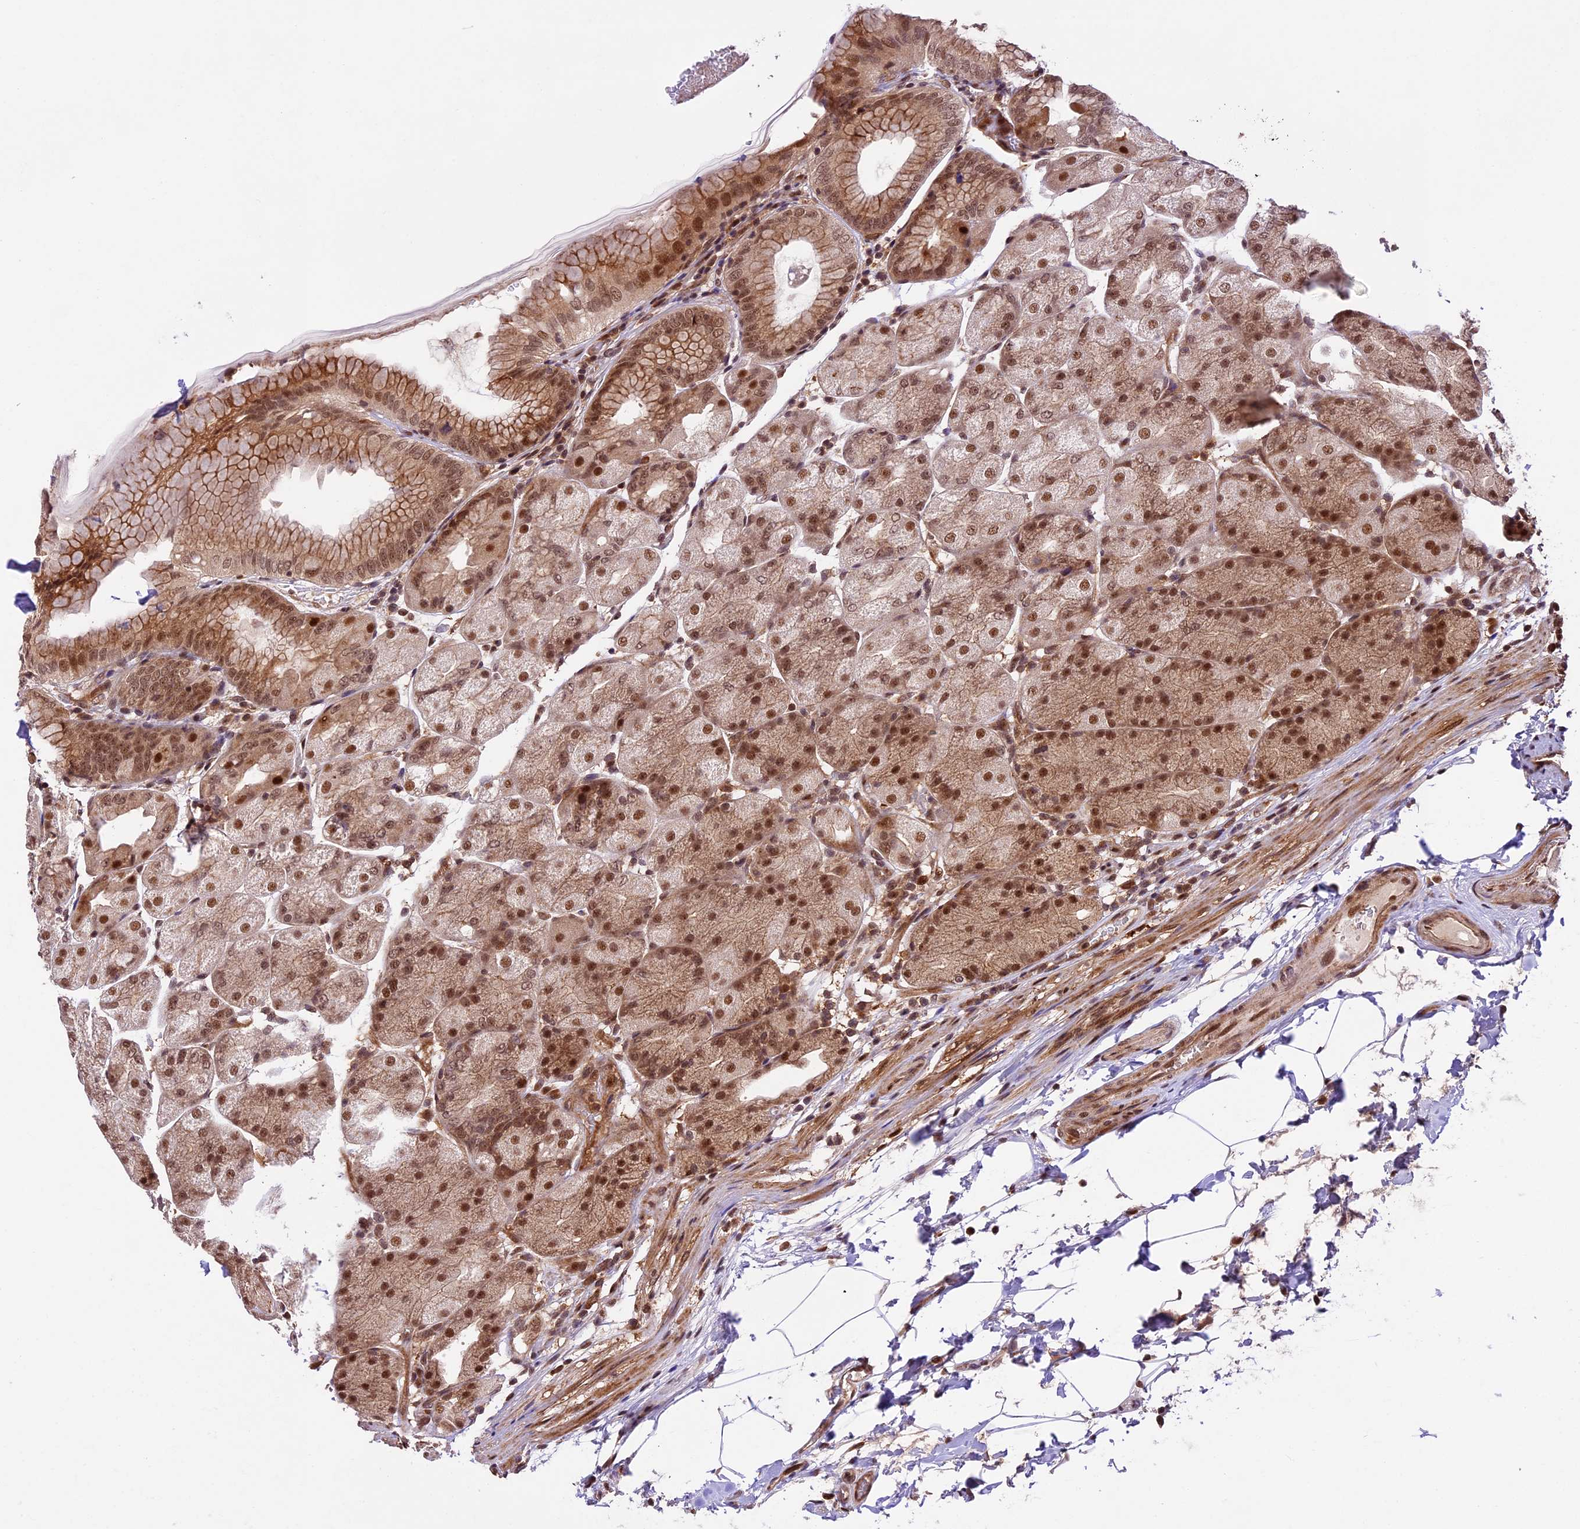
{"staining": {"intensity": "moderate", "quantity": ">75%", "location": "cytoplasmic/membranous,nuclear"}, "tissue": "stomach", "cell_type": "Glandular cells", "image_type": "normal", "snomed": [{"axis": "morphology", "description": "Normal tissue, NOS"}, {"axis": "topography", "description": "Stomach, upper"}, {"axis": "topography", "description": "Stomach, lower"}], "caption": "Protein expression analysis of unremarkable human stomach reveals moderate cytoplasmic/membranous,nuclear expression in approximately >75% of glandular cells. Using DAB (brown) and hematoxylin (blue) stains, captured at high magnification using brightfield microscopy.", "gene": "DHX38", "patient": {"sex": "male", "age": 62}}